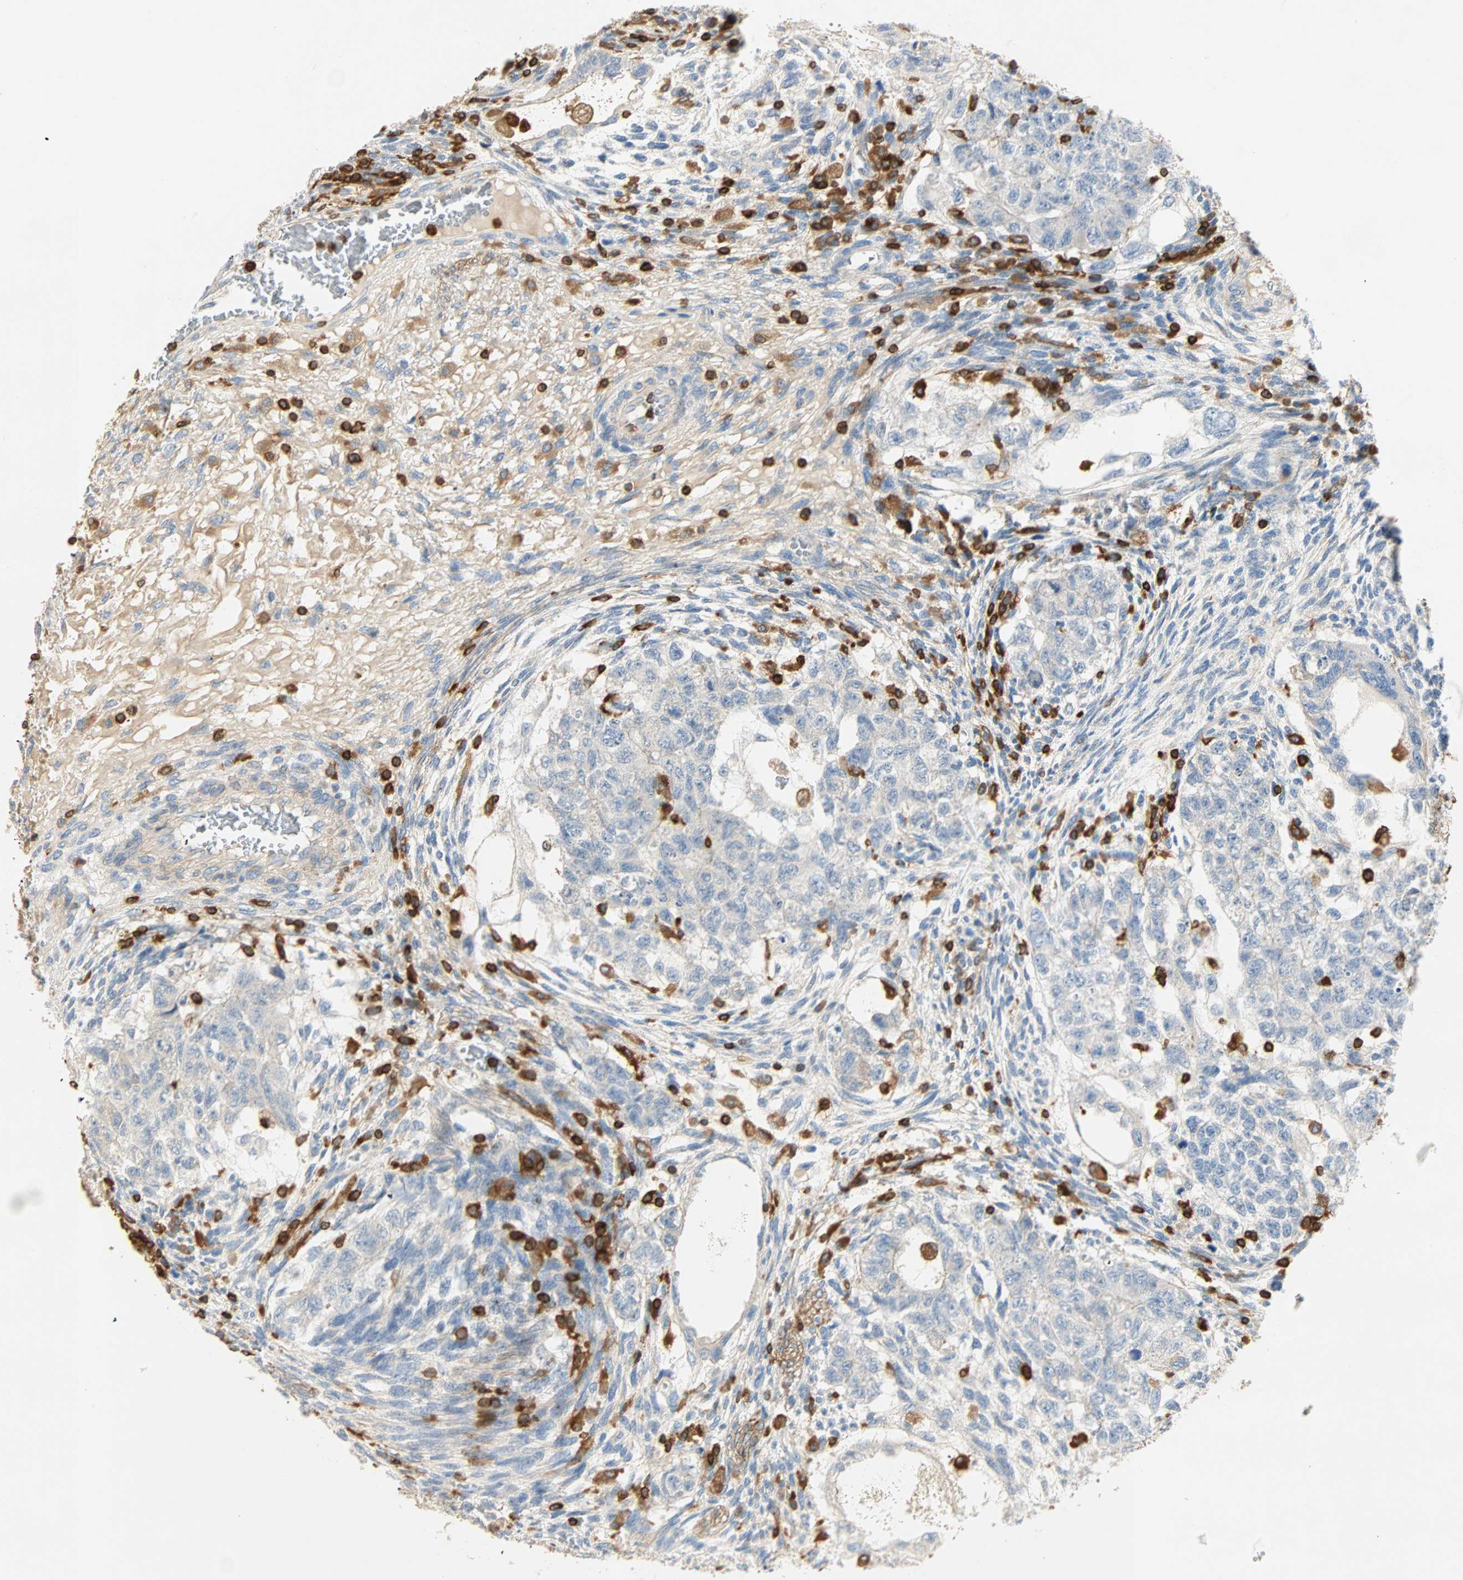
{"staining": {"intensity": "negative", "quantity": "none", "location": "none"}, "tissue": "testis cancer", "cell_type": "Tumor cells", "image_type": "cancer", "snomed": [{"axis": "morphology", "description": "Normal tissue, NOS"}, {"axis": "morphology", "description": "Carcinoma, Embryonal, NOS"}, {"axis": "topography", "description": "Testis"}], "caption": "Embryonal carcinoma (testis) stained for a protein using immunohistochemistry (IHC) demonstrates no staining tumor cells.", "gene": "FMNL1", "patient": {"sex": "male", "age": 36}}